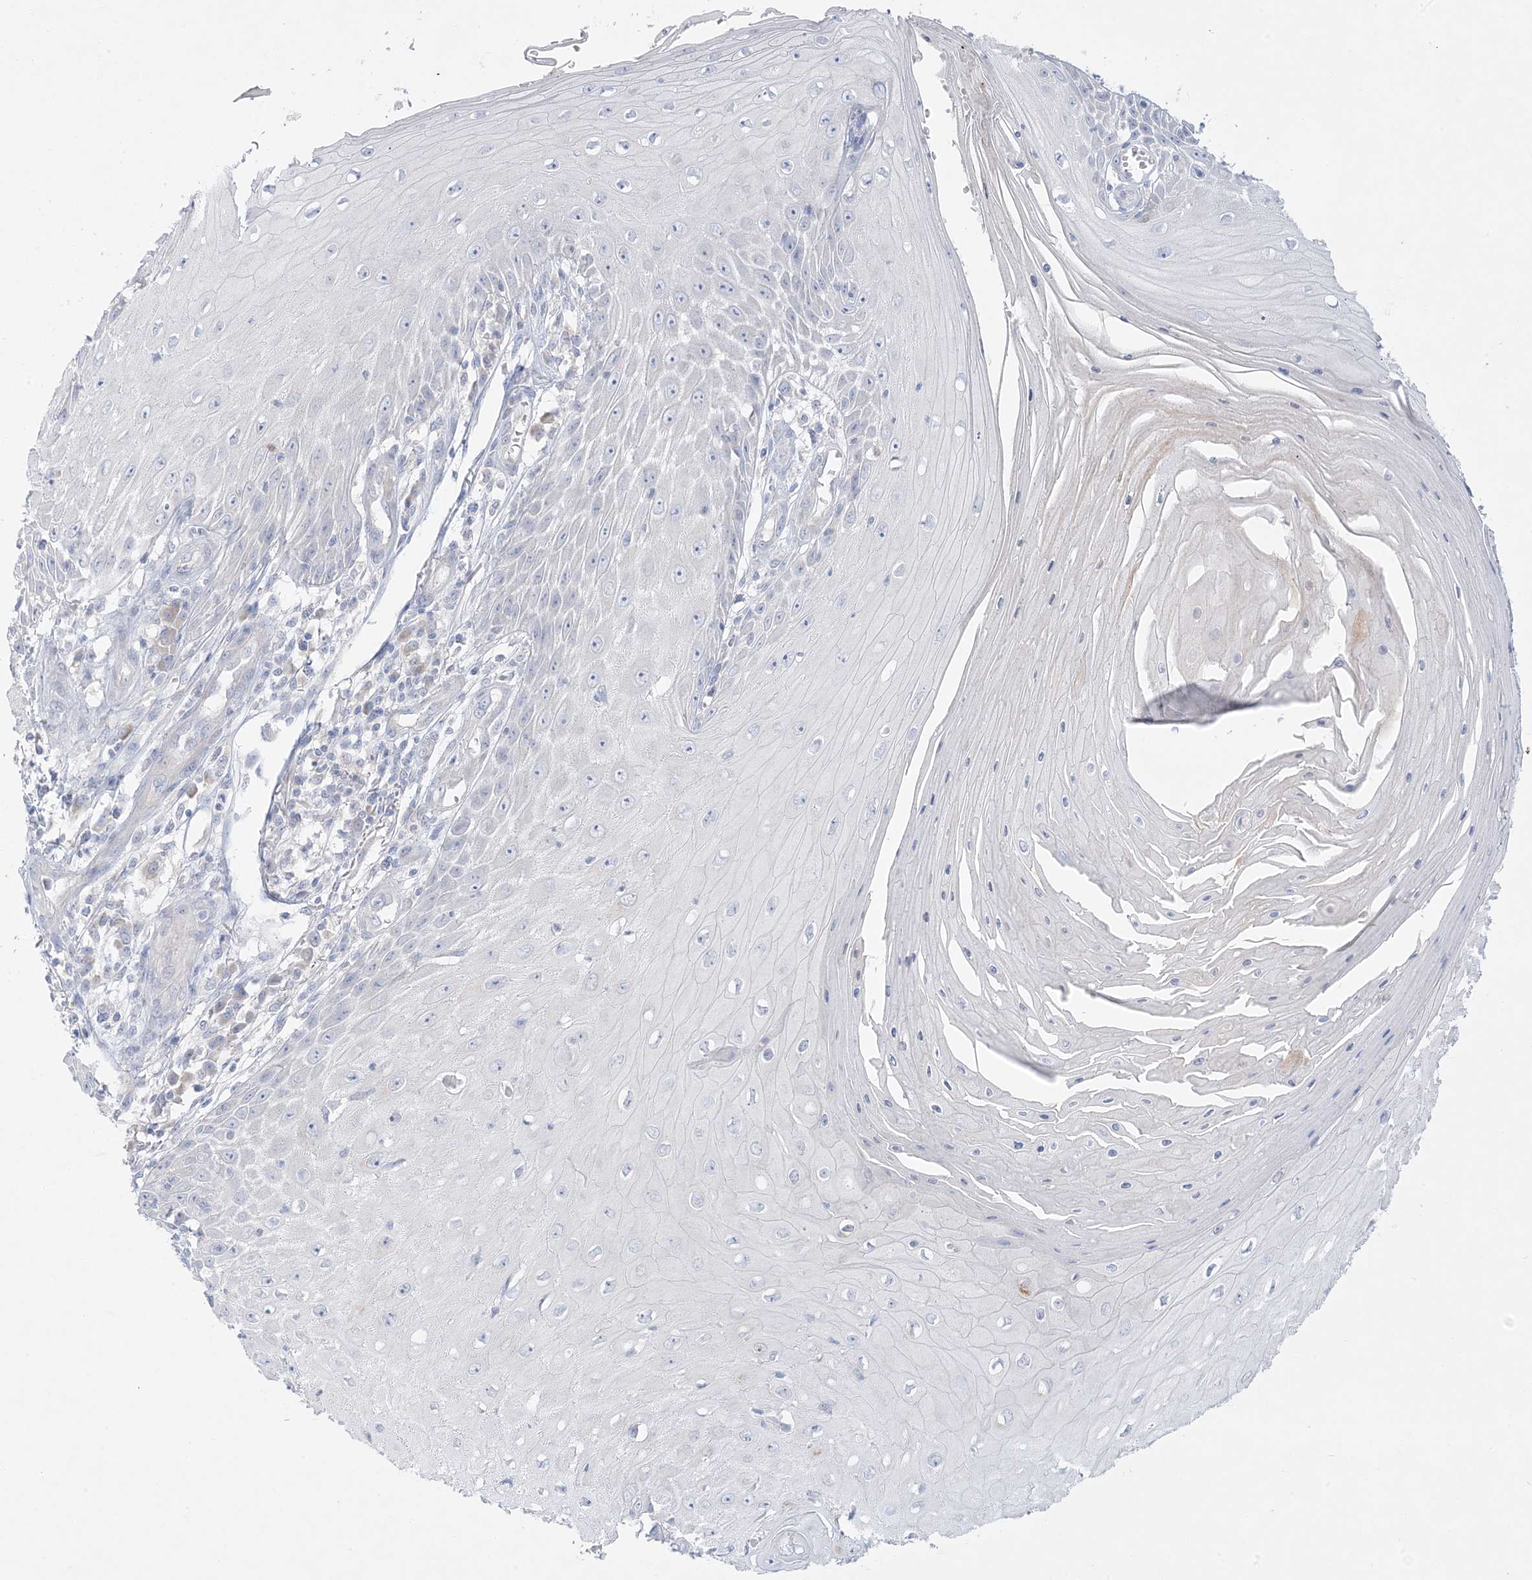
{"staining": {"intensity": "negative", "quantity": "none", "location": "none"}, "tissue": "skin cancer", "cell_type": "Tumor cells", "image_type": "cancer", "snomed": [{"axis": "morphology", "description": "Squamous cell carcinoma, NOS"}, {"axis": "topography", "description": "Skin"}], "caption": "A high-resolution histopathology image shows immunohistochemistry staining of skin cancer (squamous cell carcinoma), which demonstrates no significant expression in tumor cells.", "gene": "FAM184A", "patient": {"sex": "female", "age": 73}}